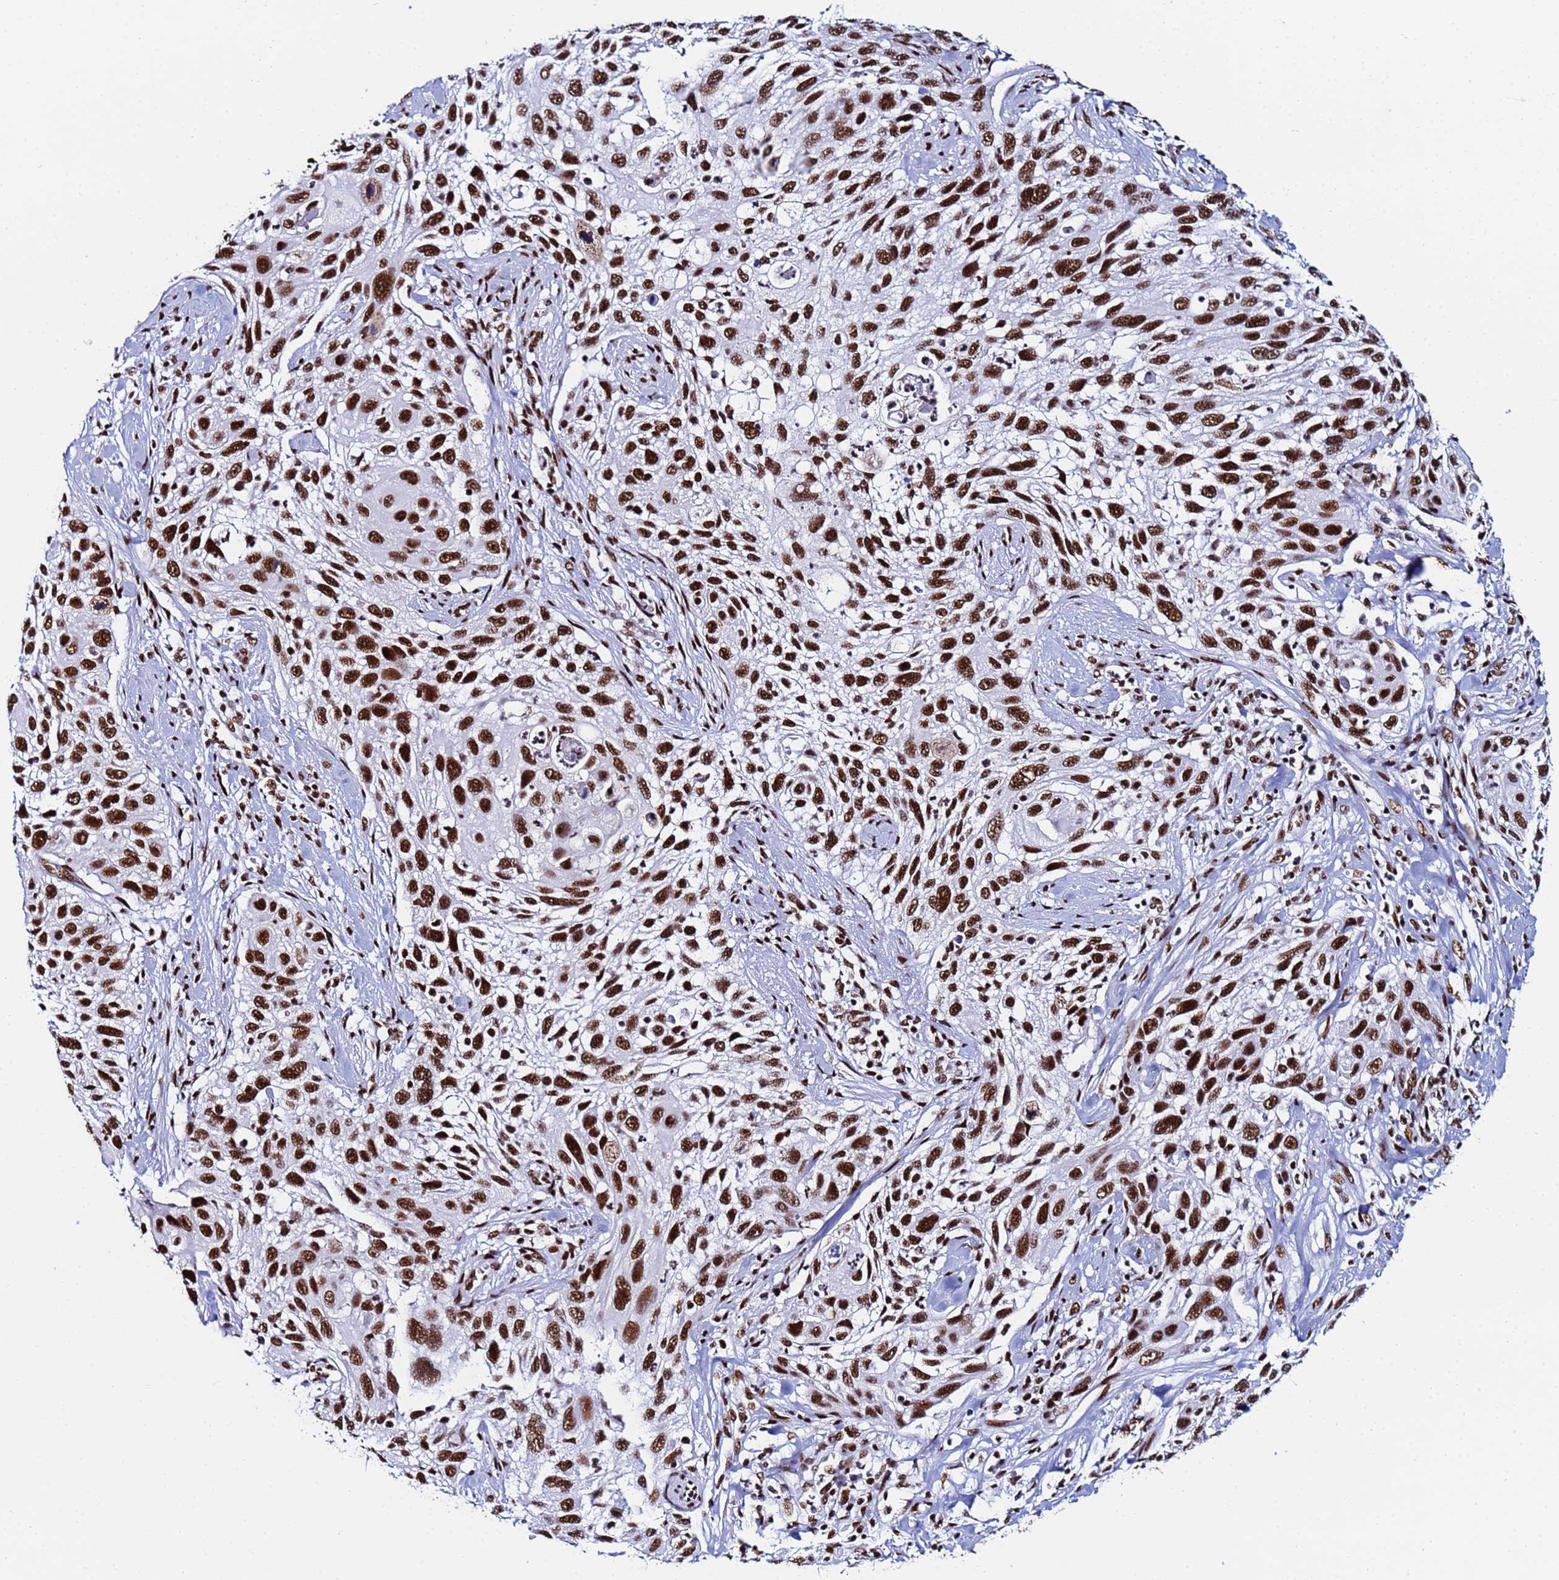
{"staining": {"intensity": "strong", "quantity": ">75%", "location": "nuclear"}, "tissue": "cervical cancer", "cell_type": "Tumor cells", "image_type": "cancer", "snomed": [{"axis": "morphology", "description": "Squamous cell carcinoma, NOS"}, {"axis": "topography", "description": "Cervix"}], "caption": "Strong nuclear protein positivity is appreciated in about >75% of tumor cells in cervical squamous cell carcinoma.", "gene": "SNRPA1", "patient": {"sex": "female", "age": 70}}